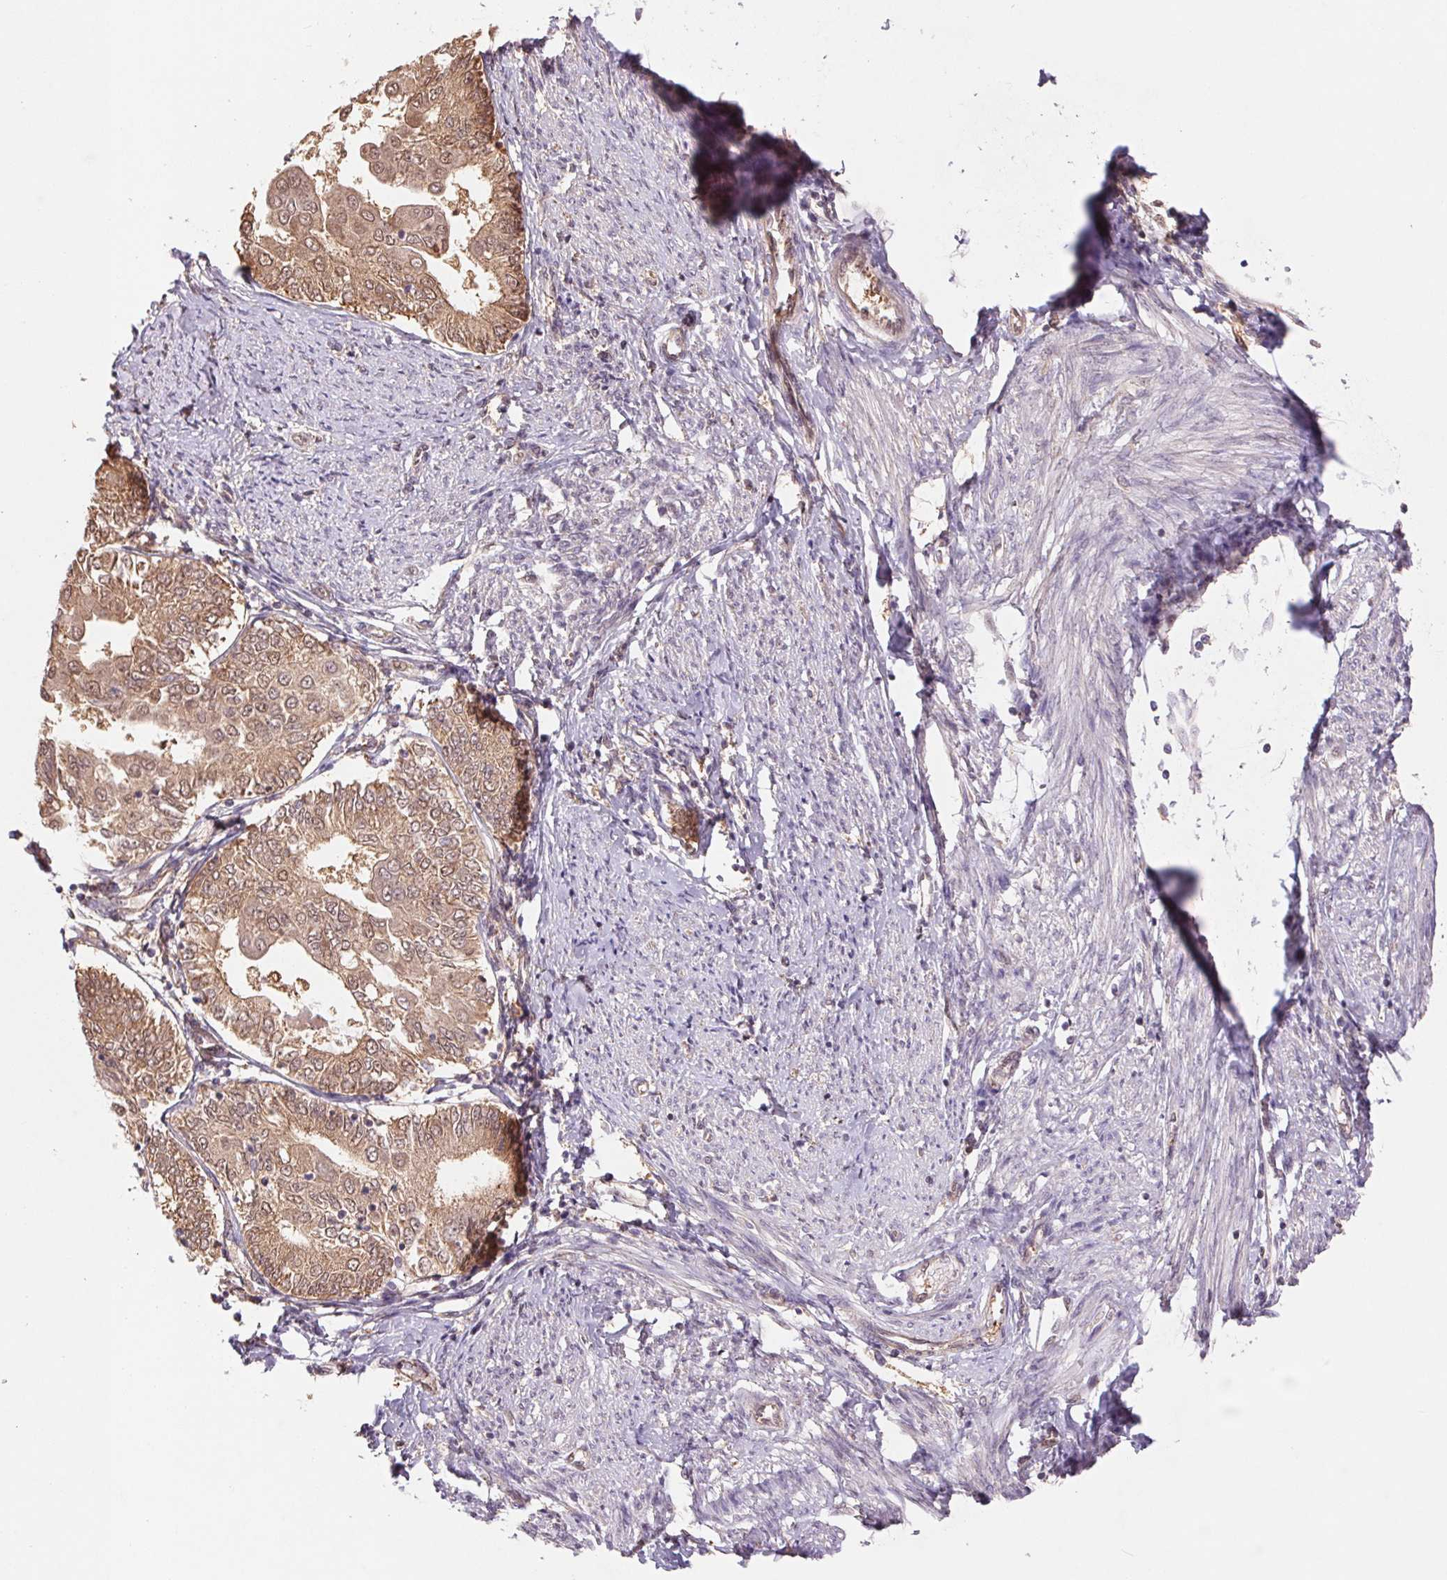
{"staining": {"intensity": "moderate", "quantity": ">75%", "location": "cytoplasmic/membranous,nuclear"}, "tissue": "endometrial cancer", "cell_type": "Tumor cells", "image_type": "cancer", "snomed": [{"axis": "morphology", "description": "Adenocarcinoma, NOS"}, {"axis": "topography", "description": "Endometrium"}], "caption": "Approximately >75% of tumor cells in endometrial cancer show moderate cytoplasmic/membranous and nuclear protein expression as visualized by brown immunohistochemical staining.", "gene": "RRM1", "patient": {"sex": "female", "age": 68}}